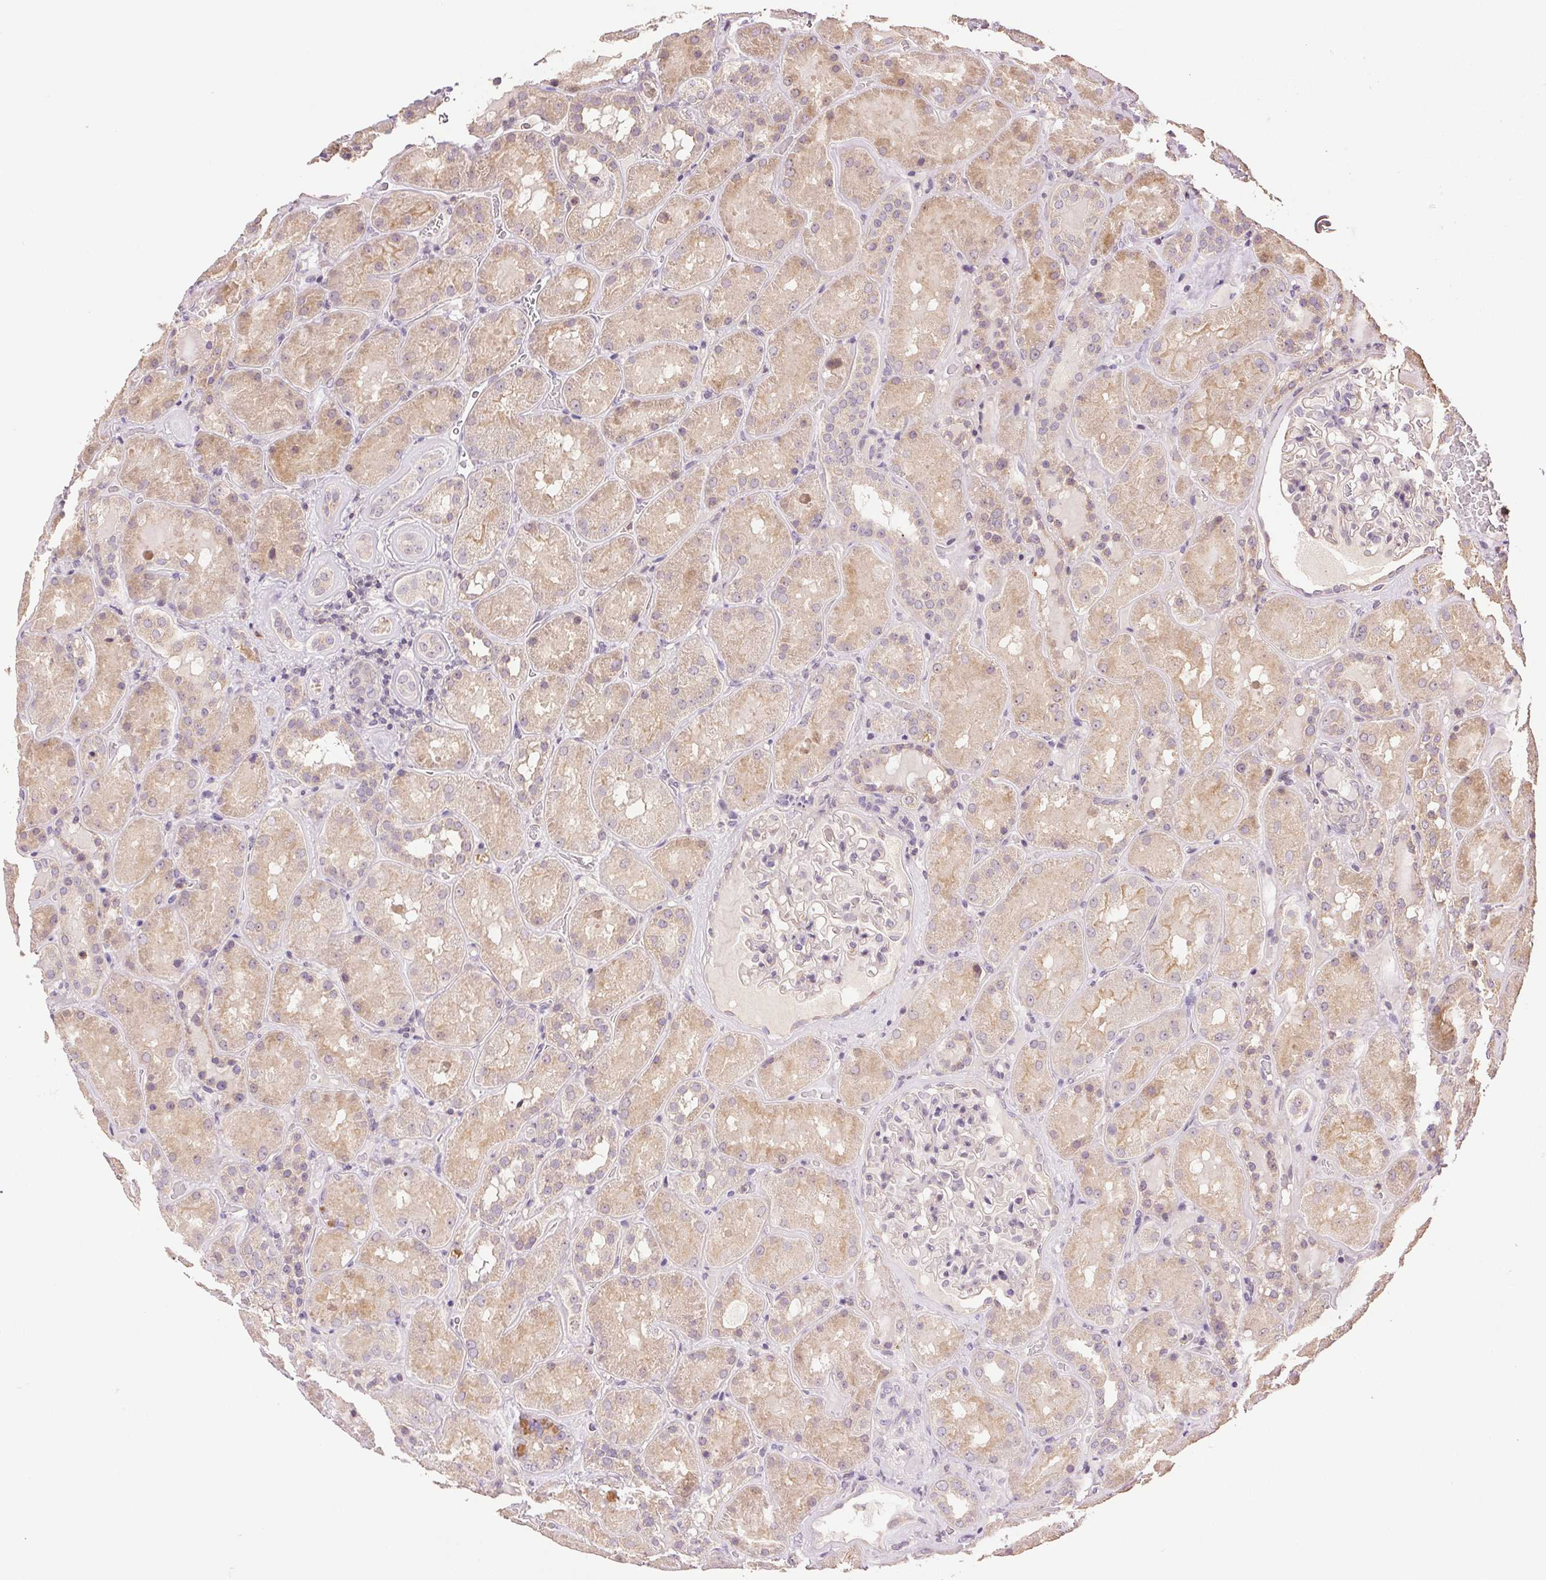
{"staining": {"intensity": "negative", "quantity": "none", "location": "none"}, "tissue": "kidney", "cell_type": "Cells in glomeruli", "image_type": "normal", "snomed": [{"axis": "morphology", "description": "Normal tissue, NOS"}, {"axis": "topography", "description": "Kidney"}], "caption": "This is an immunohistochemistry (IHC) micrograph of benign kidney. There is no positivity in cells in glomeruli.", "gene": "TMEM253", "patient": {"sex": "male", "age": 73}}